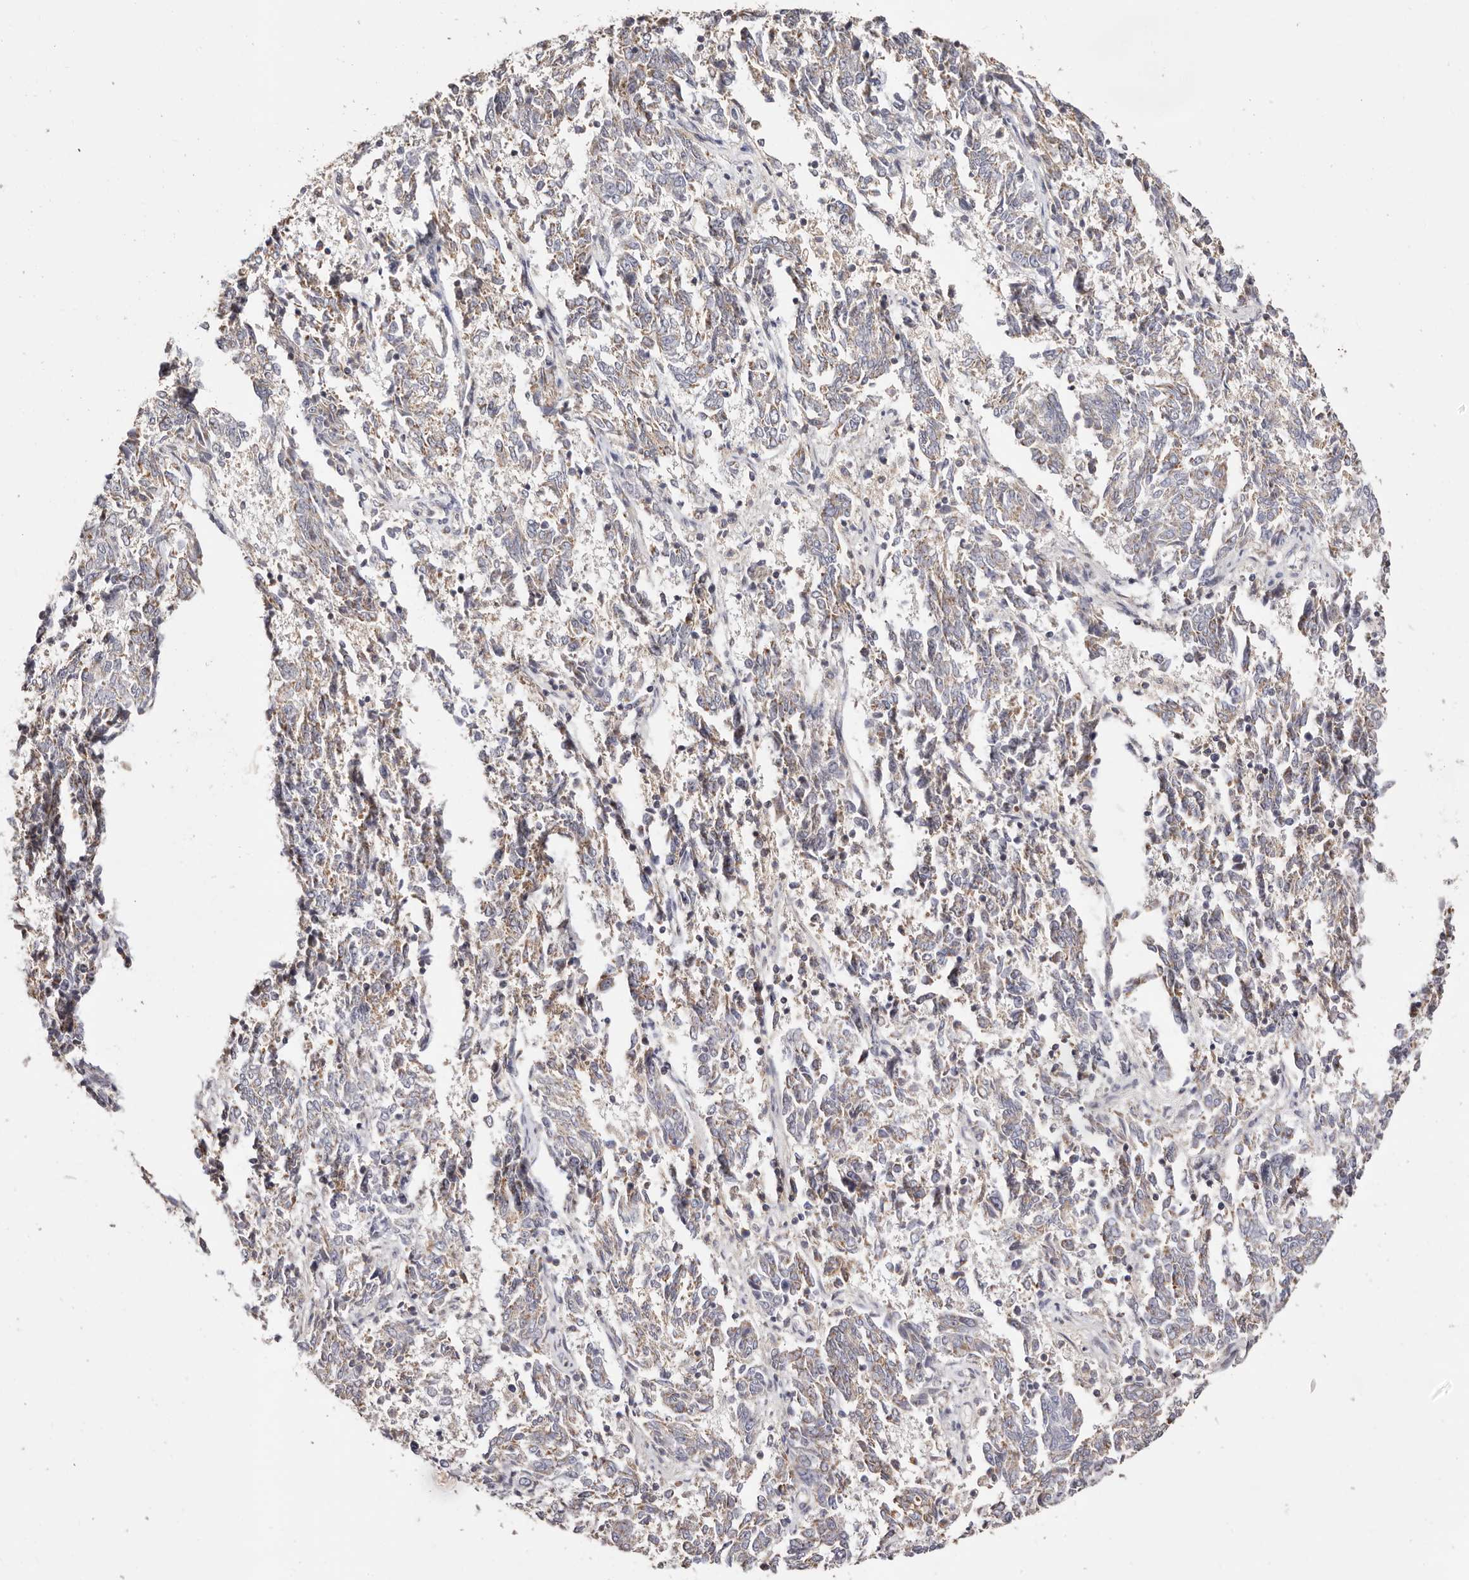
{"staining": {"intensity": "weak", "quantity": ">75%", "location": "cytoplasmic/membranous"}, "tissue": "endometrial cancer", "cell_type": "Tumor cells", "image_type": "cancer", "snomed": [{"axis": "morphology", "description": "Adenocarcinoma, NOS"}, {"axis": "topography", "description": "Endometrium"}], "caption": "Immunohistochemical staining of human endometrial cancer demonstrates low levels of weak cytoplasmic/membranous expression in approximately >75% of tumor cells.", "gene": "MAPK1", "patient": {"sex": "female", "age": 80}}